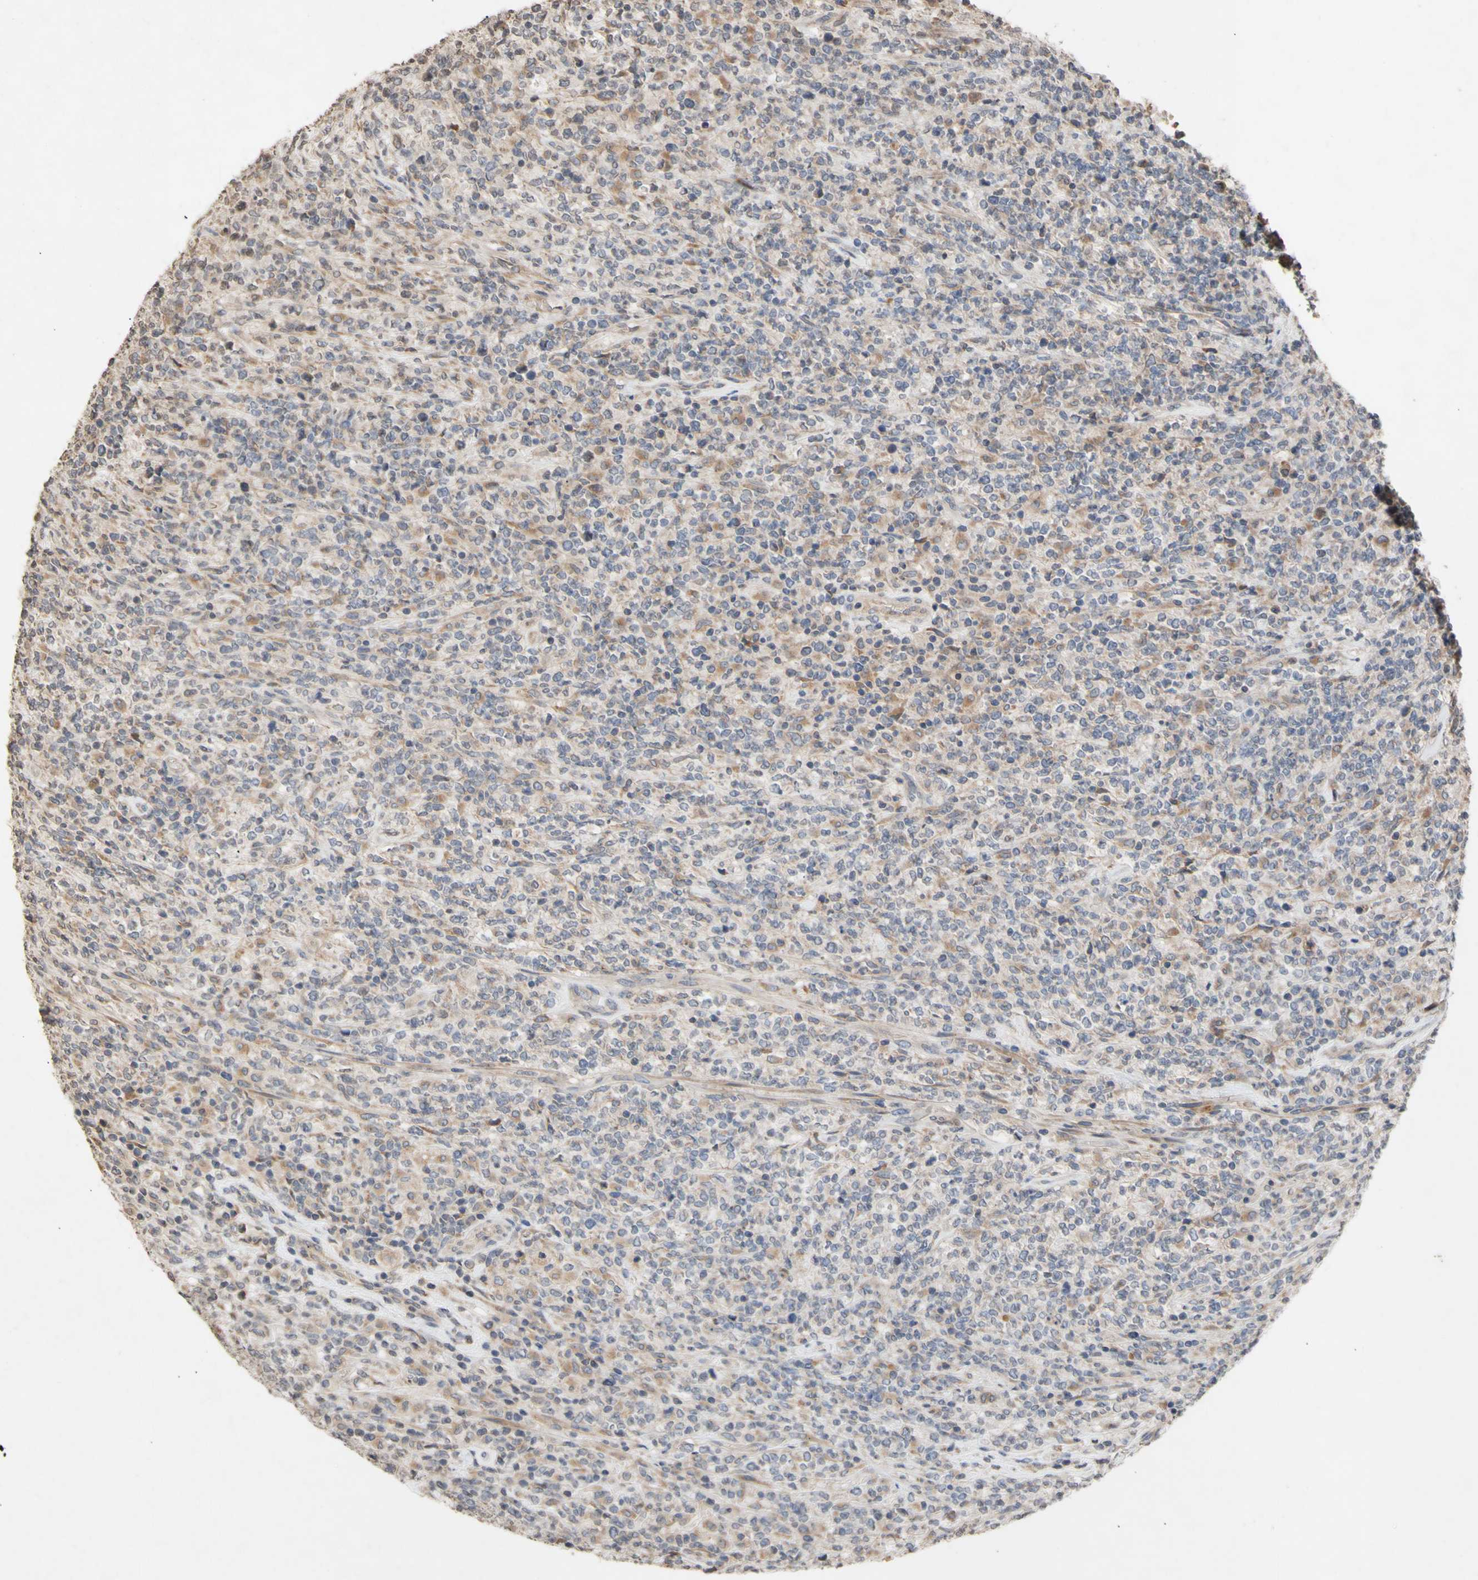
{"staining": {"intensity": "weak", "quantity": "<25%", "location": "cytoplasmic/membranous"}, "tissue": "lymphoma", "cell_type": "Tumor cells", "image_type": "cancer", "snomed": [{"axis": "morphology", "description": "Malignant lymphoma, non-Hodgkin's type, High grade"}, {"axis": "topography", "description": "Soft tissue"}], "caption": "This histopathology image is of lymphoma stained with IHC to label a protein in brown with the nuclei are counter-stained blue. There is no expression in tumor cells. Brightfield microscopy of immunohistochemistry stained with DAB (brown) and hematoxylin (blue), captured at high magnification.", "gene": "NECTIN3", "patient": {"sex": "male", "age": 18}}